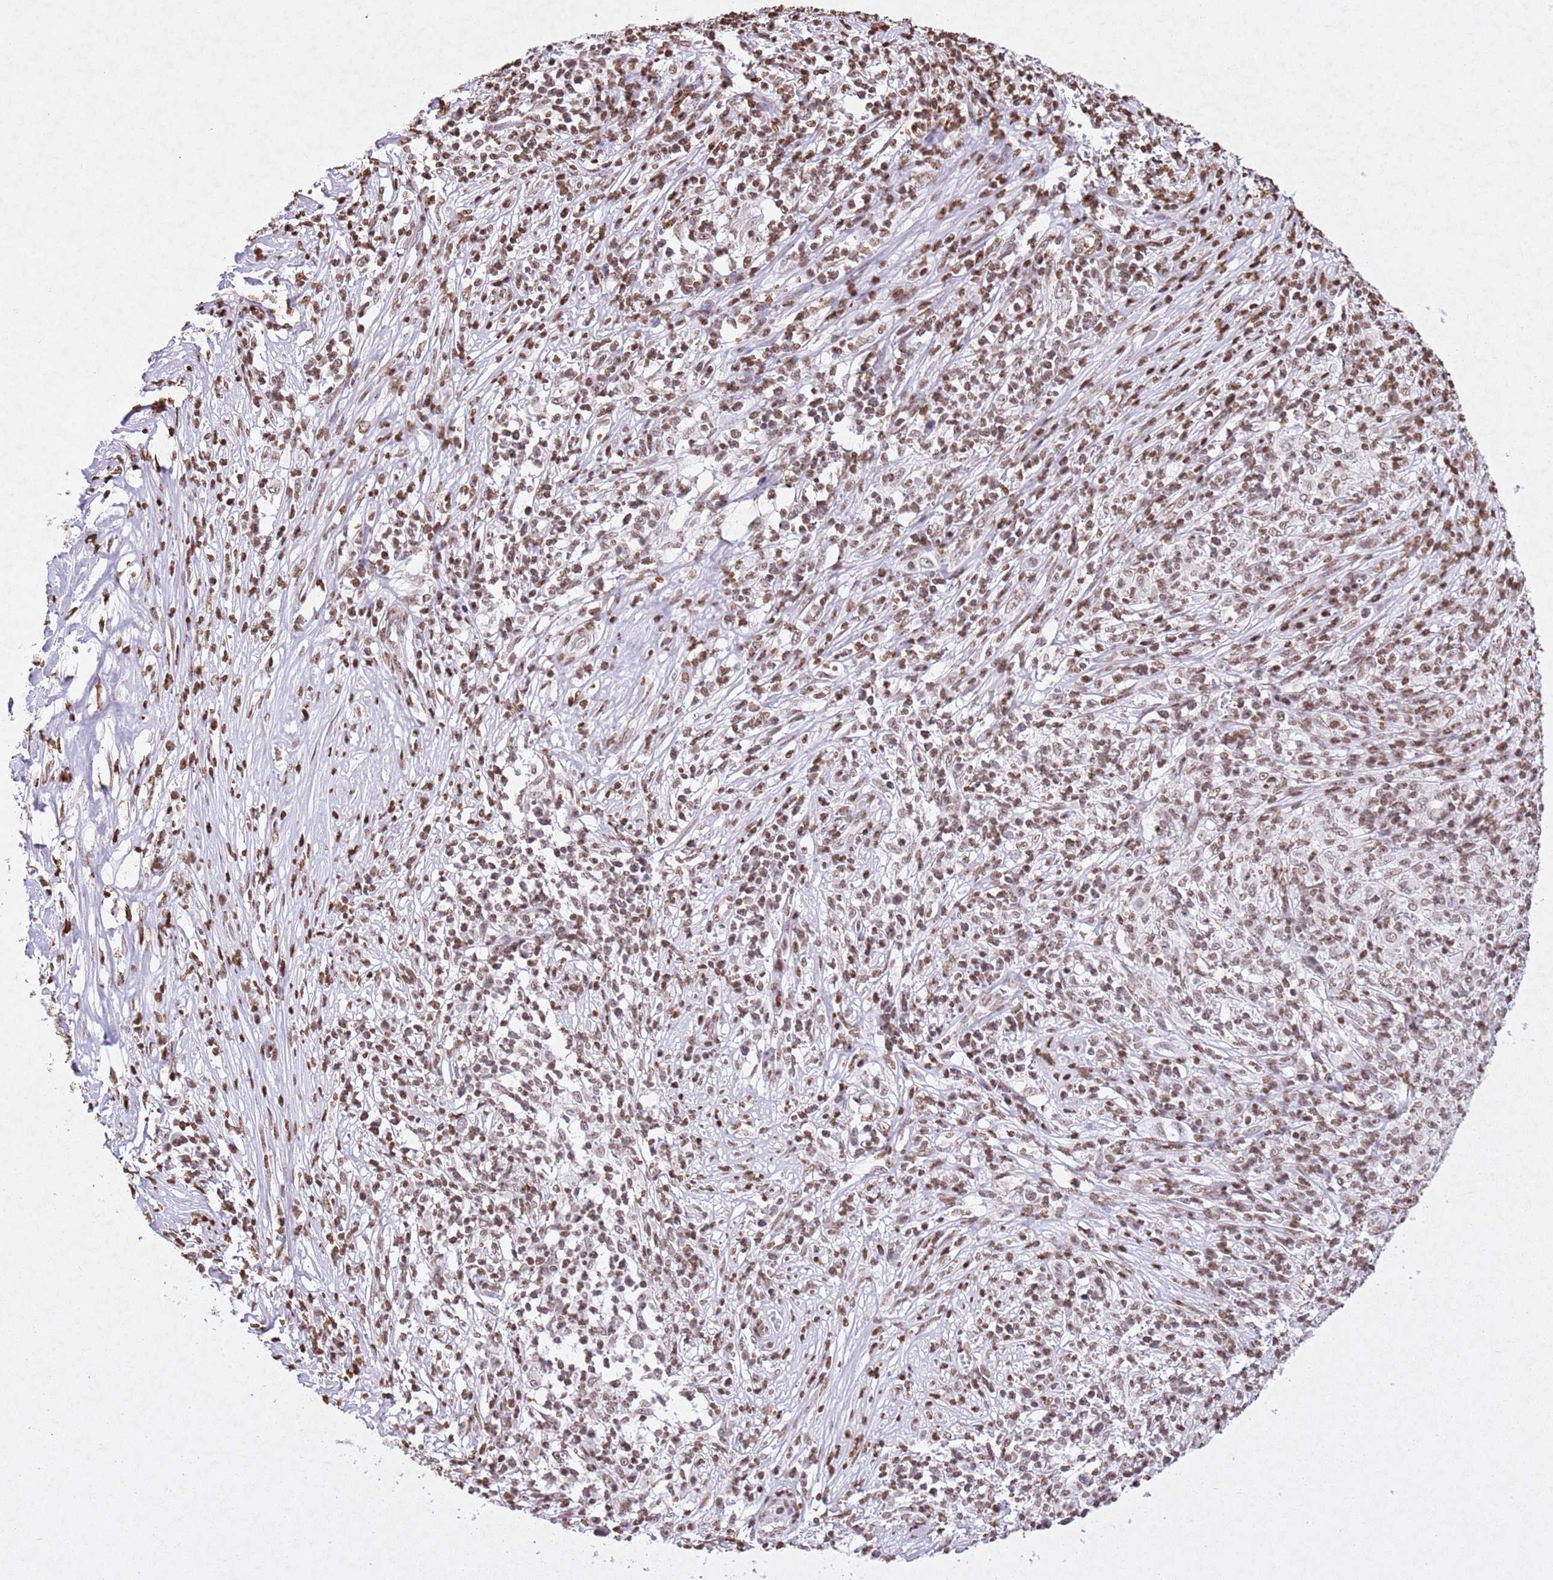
{"staining": {"intensity": "moderate", "quantity": ">75%", "location": "nuclear"}, "tissue": "melanoma", "cell_type": "Tumor cells", "image_type": "cancer", "snomed": [{"axis": "morphology", "description": "Malignant melanoma, NOS"}, {"axis": "topography", "description": "Skin"}], "caption": "Melanoma was stained to show a protein in brown. There is medium levels of moderate nuclear expression in about >75% of tumor cells.", "gene": "BMAL1", "patient": {"sex": "male", "age": 66}}